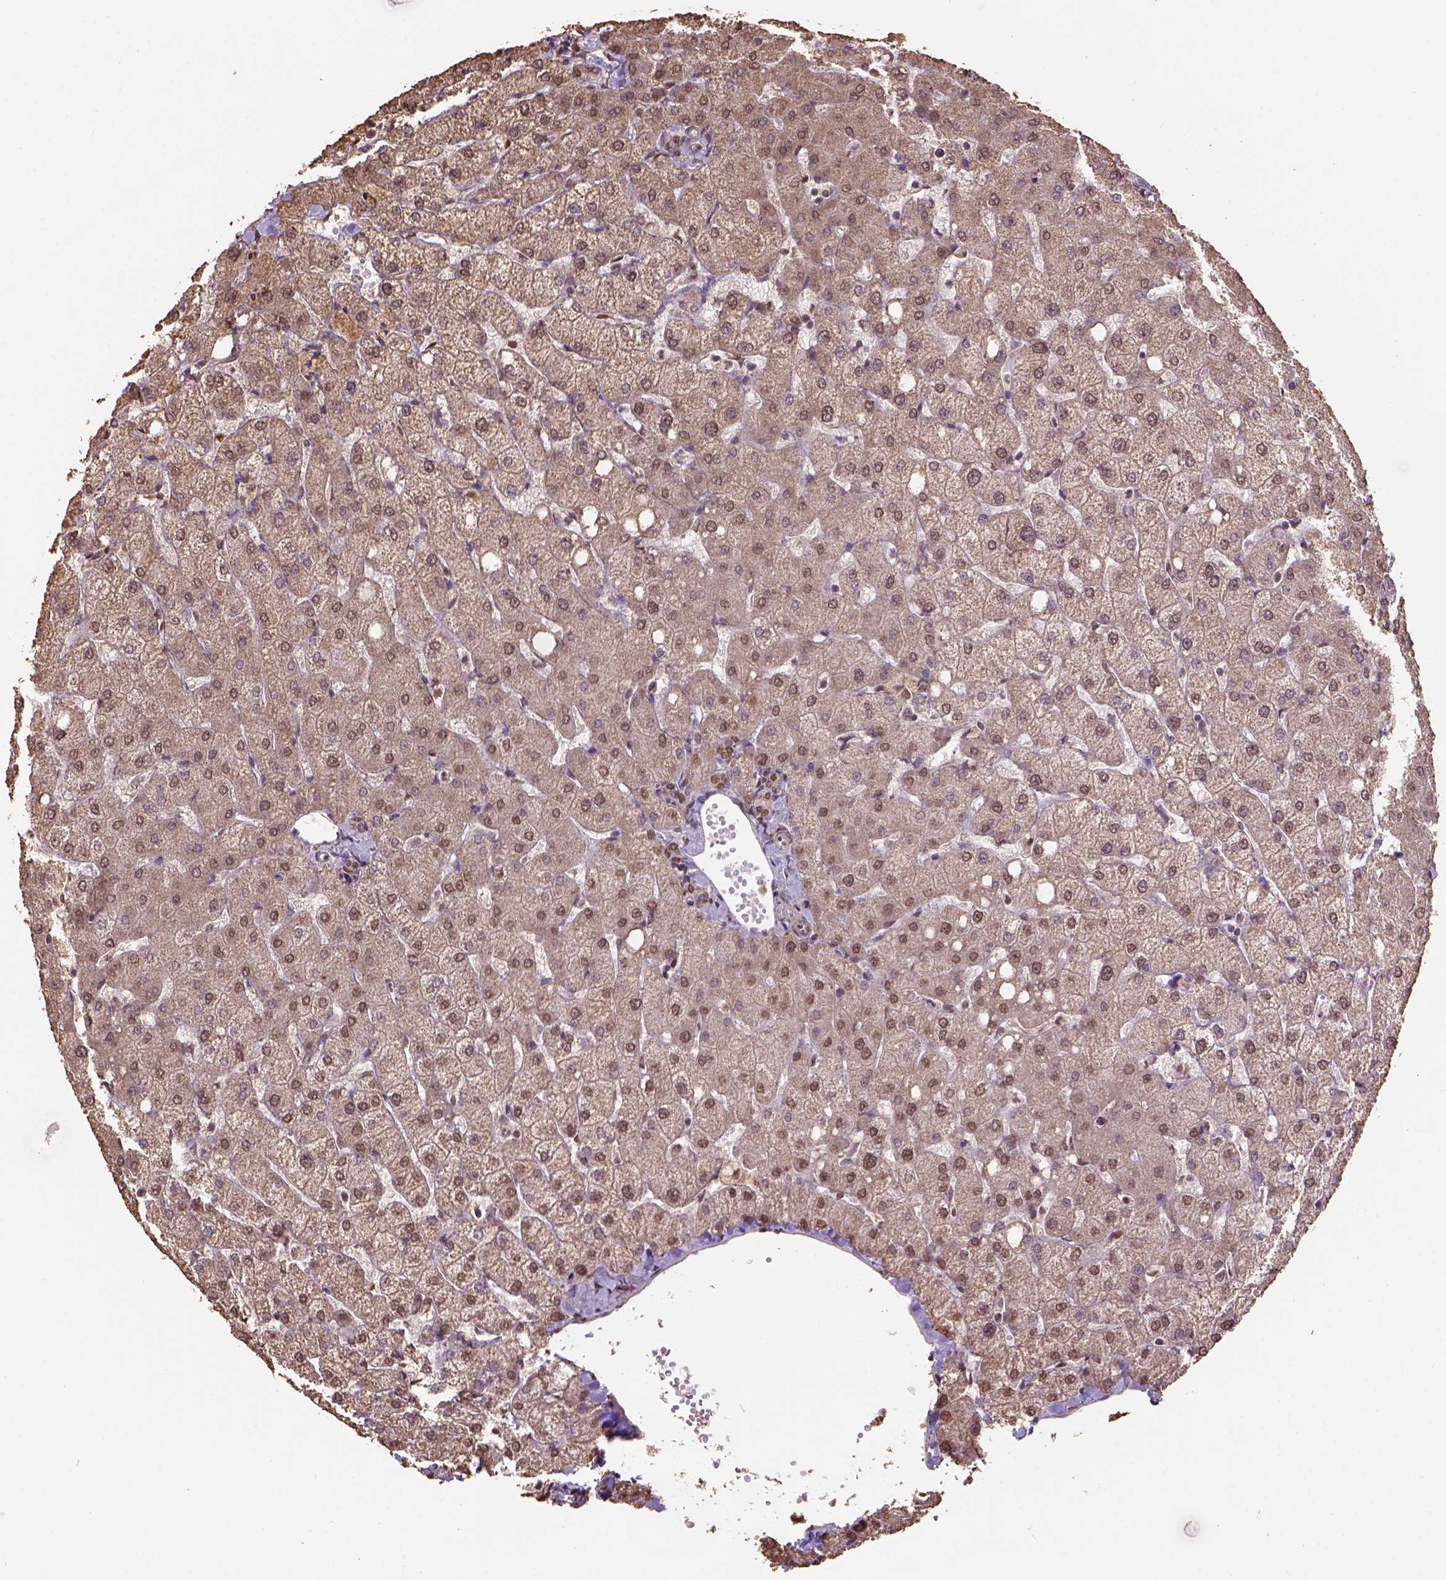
{"staining": {"intensity": "moderate", "quantity": ">75%", "location": "nuclear"}, "tissue": "liver", "cell_type": "Cholangiocytes", "image_type": "normal", "snomed": [{"axis": "morphology", "description": "Normal tissue, NOS"}, {"axis": "topography", "description": "Liver"}], "caption": "The photomicrograph reveals immunohistochemical staining of normal liver. There is moderate nuclear positivity is present in about >75% of cholangiocytes.", "gene": "CSTF2T", "patient": {"sex": "female", "age": 54}}